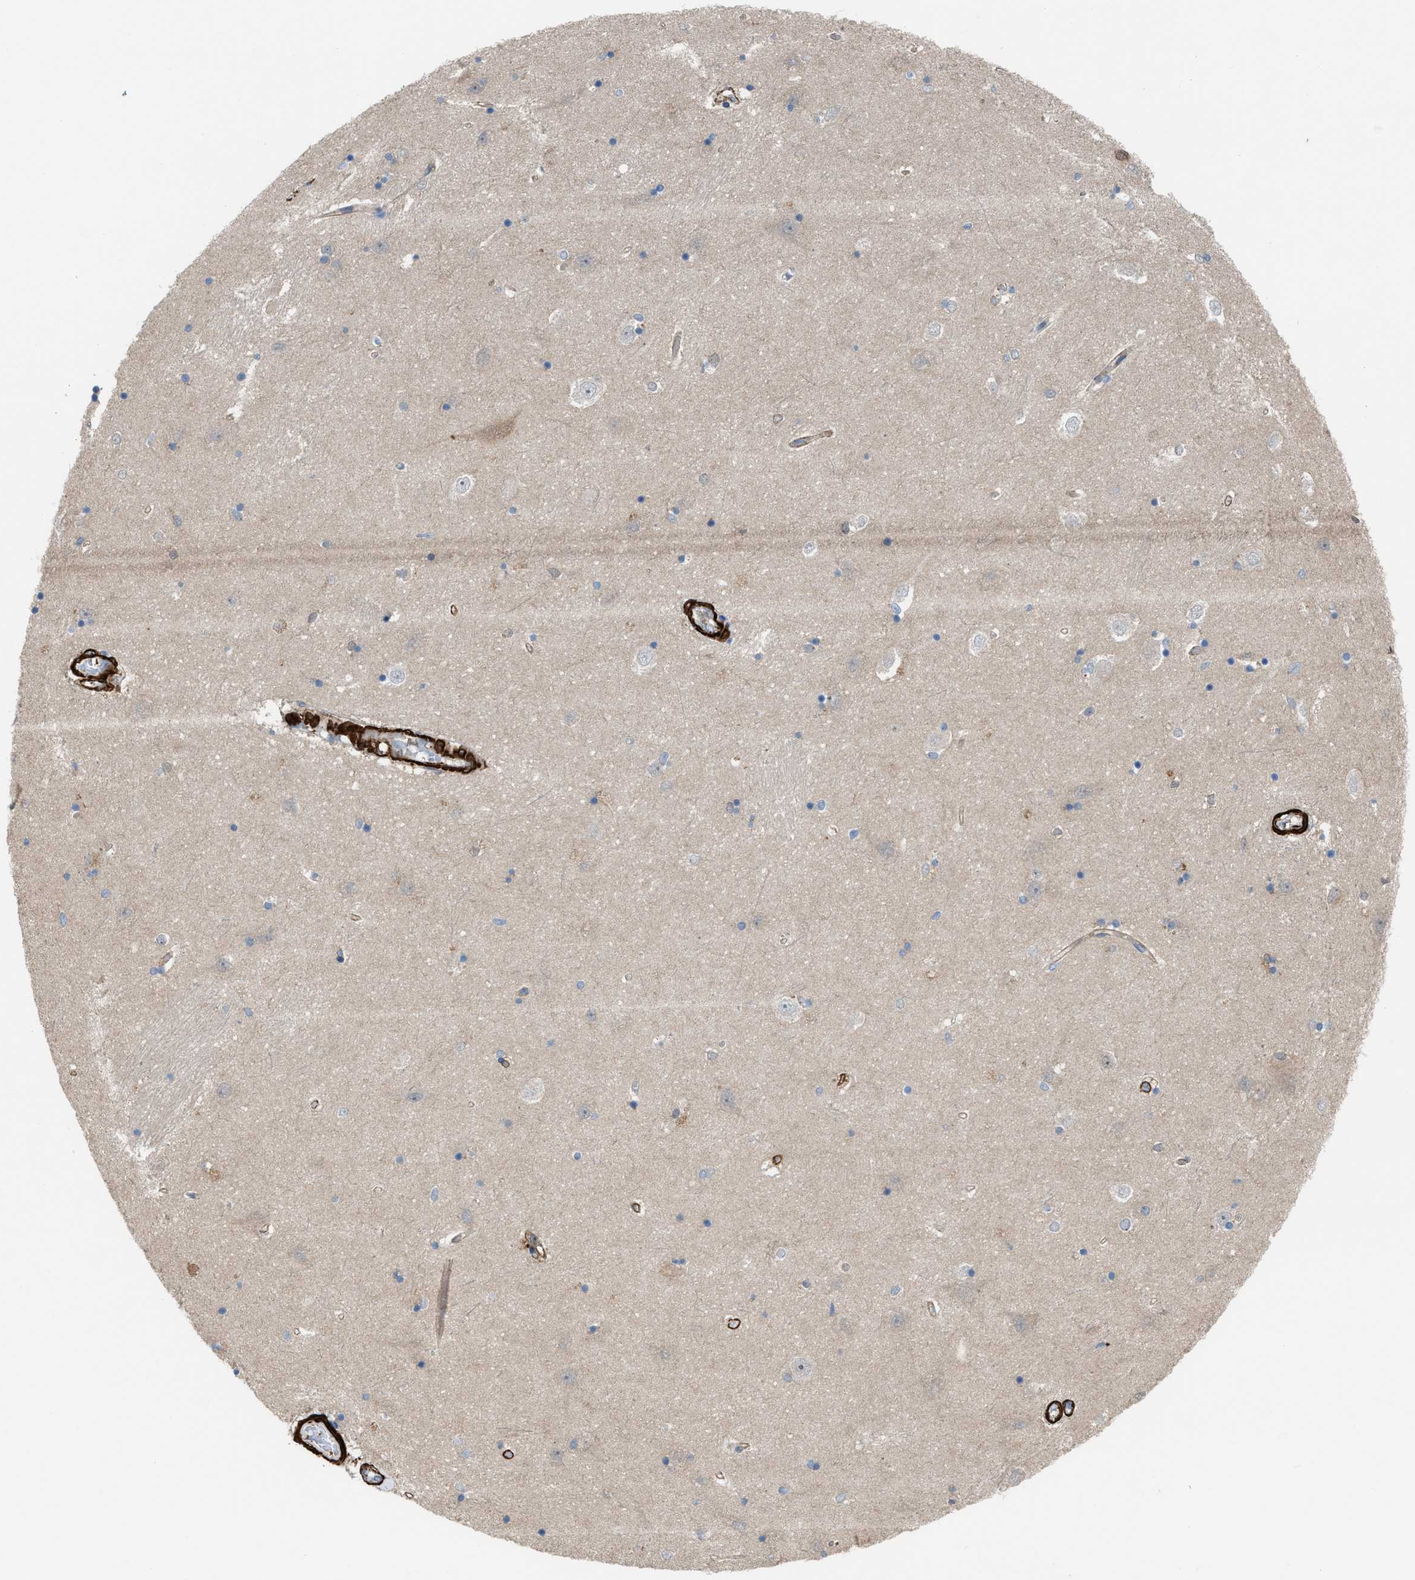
{"staining": {"intensity": "weak", "quantity": "<25%", "location": "cytoplasmic/membranous"}, "tissue": "hippocampus", "cell_type": "Glial cells", "image_type": "normal", "snomed": [{"axis": "morphology", "description": "Normal tissue, NOS"}, {"axis": "topography", "description": "Hippocampus"}], "caption": "Hippocampus was stained to show a protein in brown. There is no significant expression in glial cells. (DAB (3,3'-diaminobenzidine) immunohistochemistry (IHC) visualized using brightfield microscopy, high magnification).", "gene": "NQO2", "patient": {"sex": "male", "age": 45}}